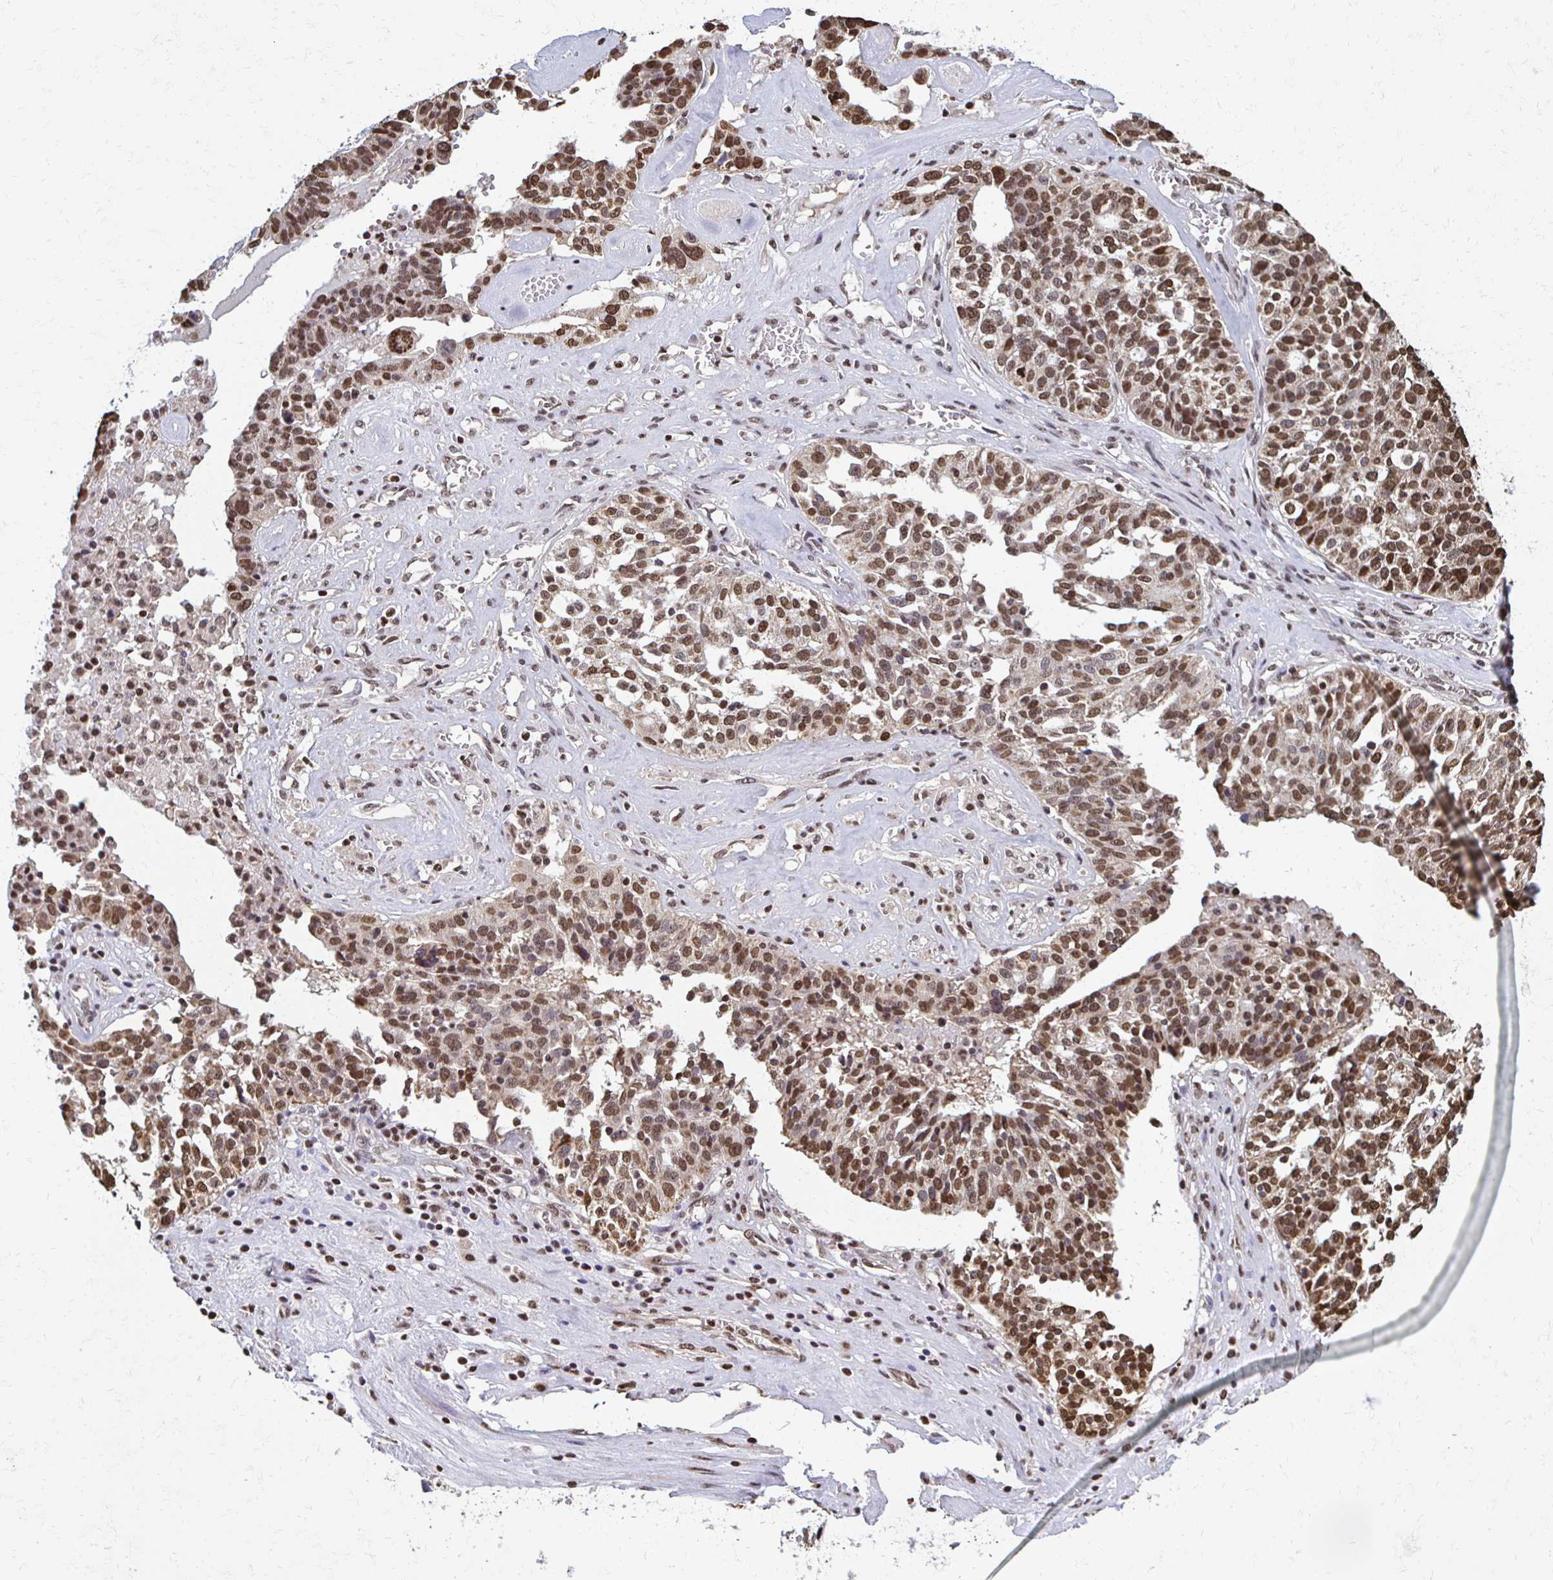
{"staining": {"intensity": "moderate", "quantity": ">75%", "location": "nuclear"}, "tissue": "ovarian cancer", "cell_type": "Tumor cells", "image_type": "cancer", "snomed": [{"axis": "morphology", "description": "Cystadenocarcinoma, serous, NOS"}, {"axis": "topography", "description": "Ovary"}], "caption": "Ovarian cancer stained with DAB (3,3'-diaminobenzidine) immunohistochemistry (IHC) demonstrates medium levels of moderate nuclear staining in about >75% of tumor cells.", "gene": "HOXA9", "patient": {"sex": "female", "age": 59}}